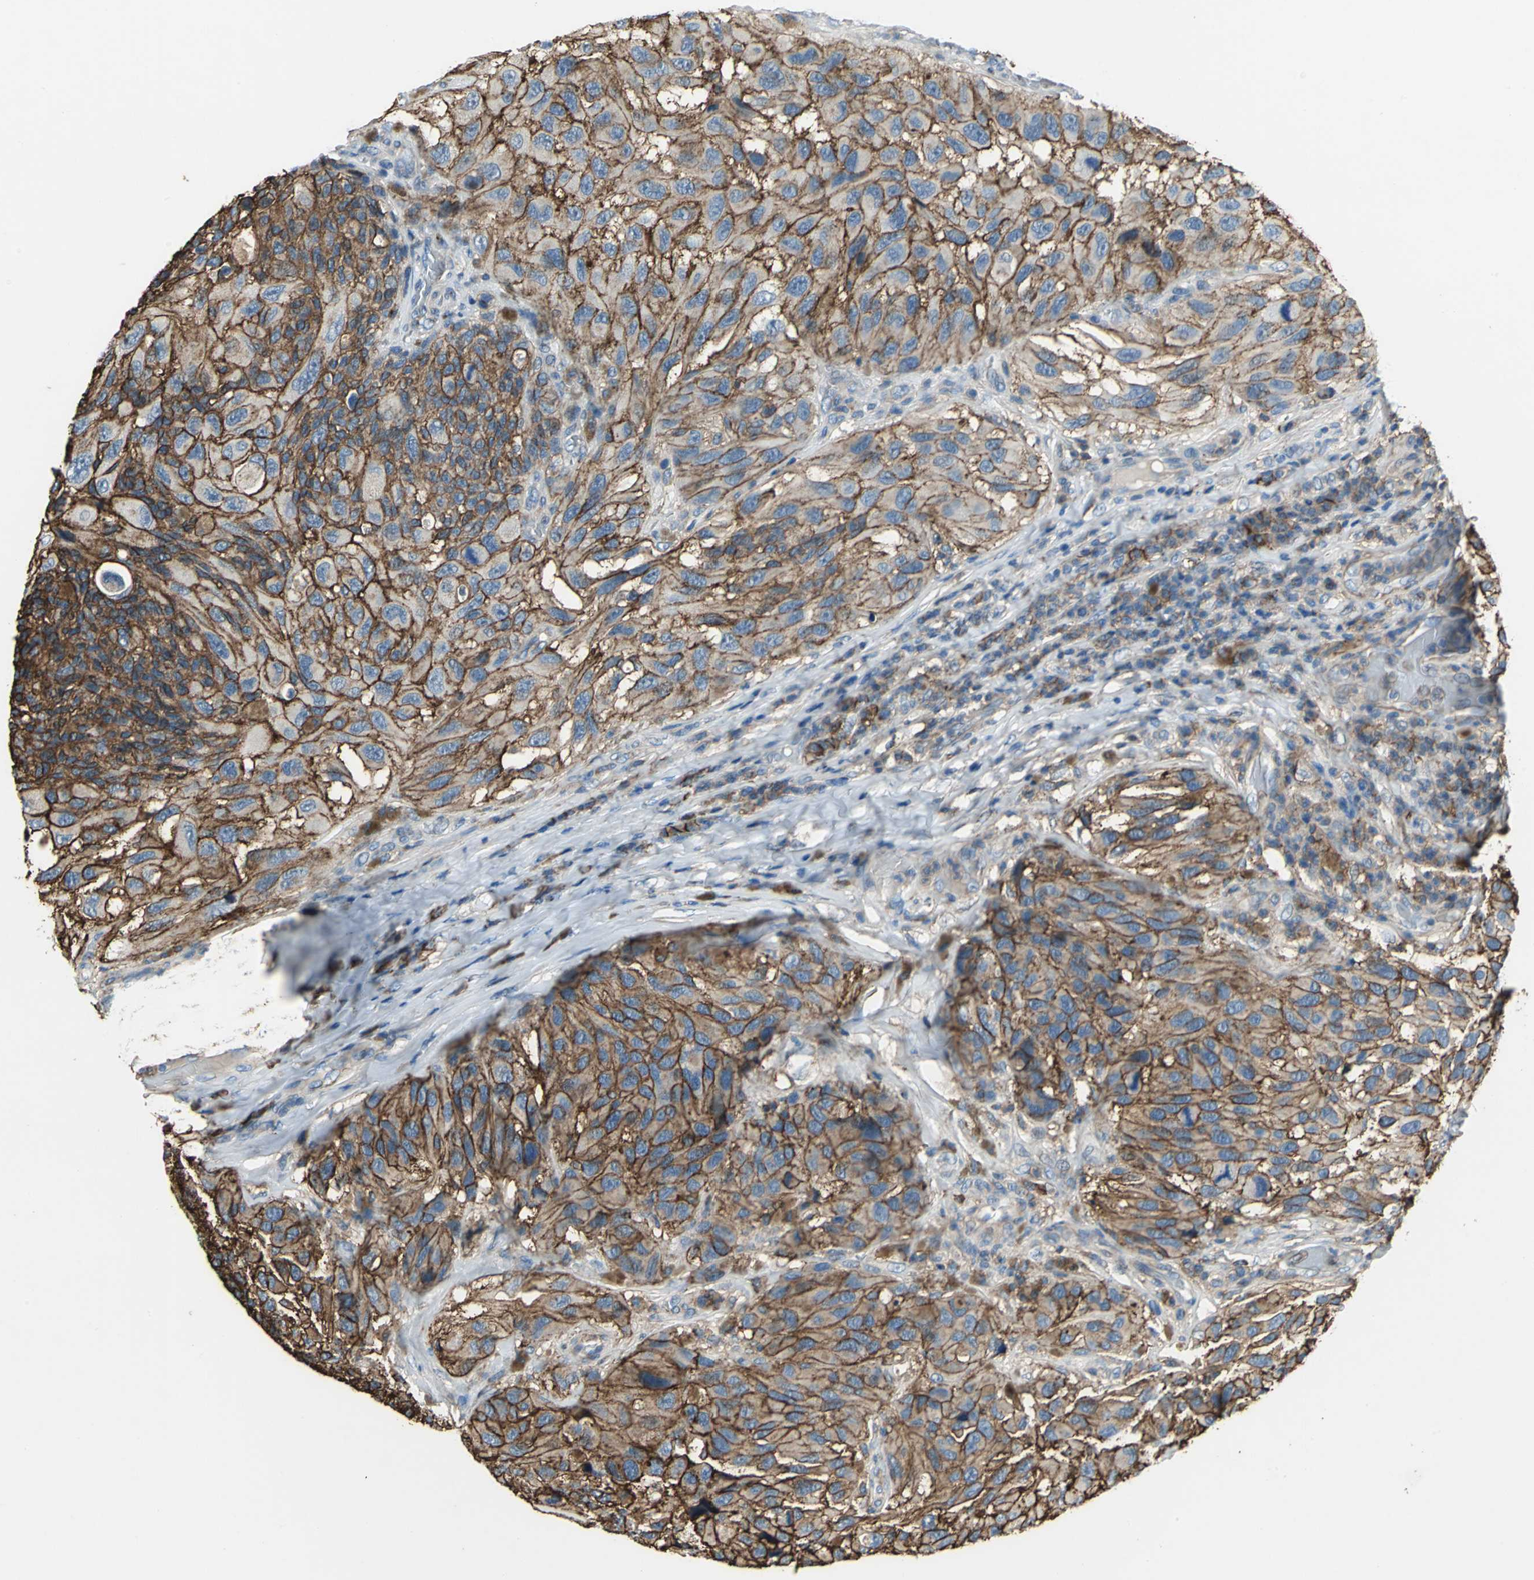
{"staining": {"intensity": "strong", "quantity": ">75%", "location": "cytoplasmic/membranous"}, "tissue": "melanoma", "cell_type": "Tumor cells", "image_type": "cancer", "snomed": [{"axis": "morphology", "description": "Malignant melanoma, NOS"}, {"axis": "topography", "description": "Skin"}], "caption": "Immunohistochemical staining of human malignant melanoma reveals high levels of strong cytoplasmic/membranous staining in about >75% of tumor cells.", "gene": "CD44", "patient": {"sex": "female", "age": 73}}